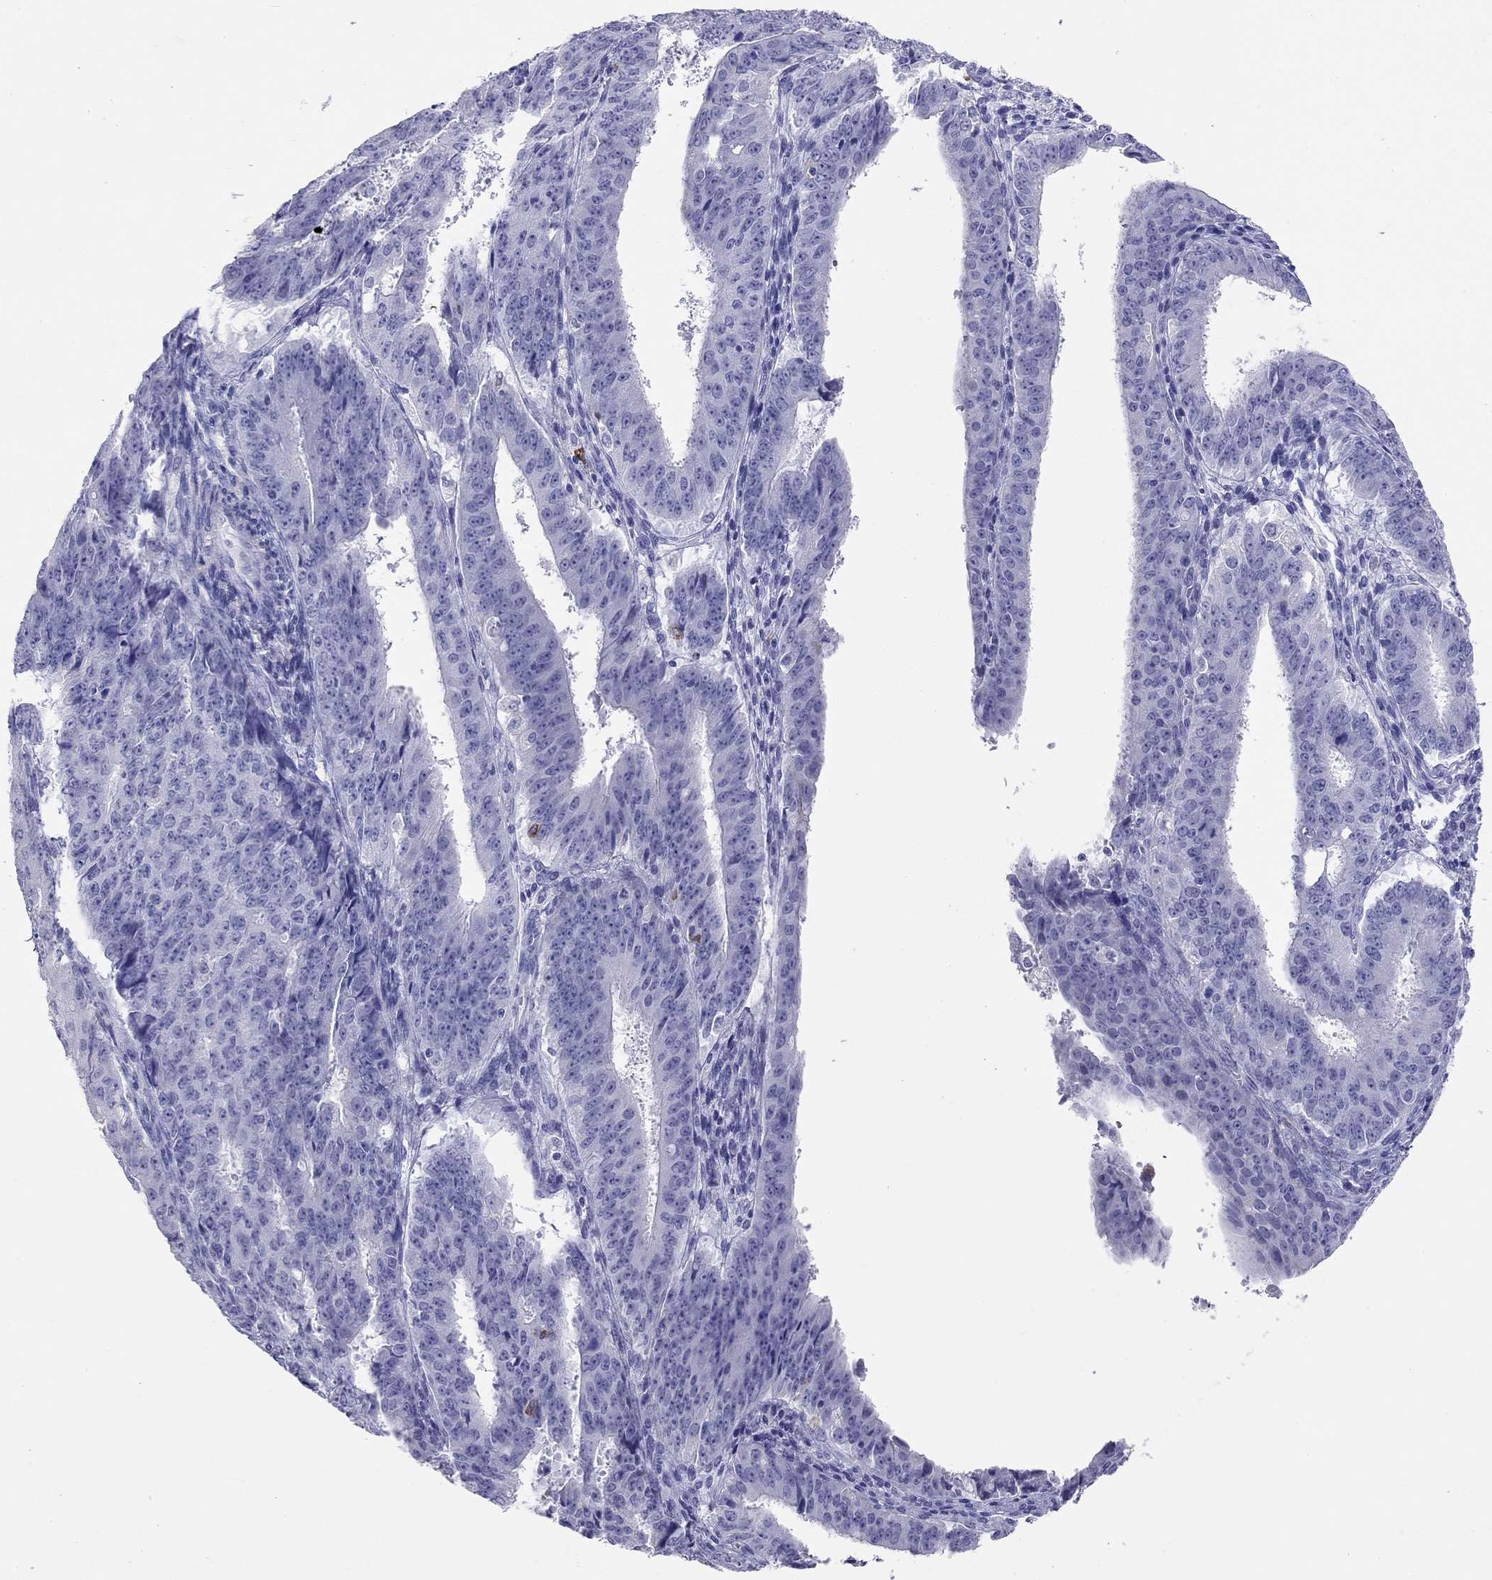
{"staining": {"intensity": "negative", "quantity": "none", "location": "none"}, "tissue": "ovarian cancer", "cell_type": "Tumor cells", "image_type": "cancer", "snomed": [{"axis": "morphology", "description": "Carcinoma, endometroid"}, {"axis": "topography", "description": "Ovary"}], "caption": "Tumor cells are negative for protein expression in human ovarian endometroid carcinoma.", "gene": "HLA-DQB2", "patient": {"sex": "female", "age": 42}}